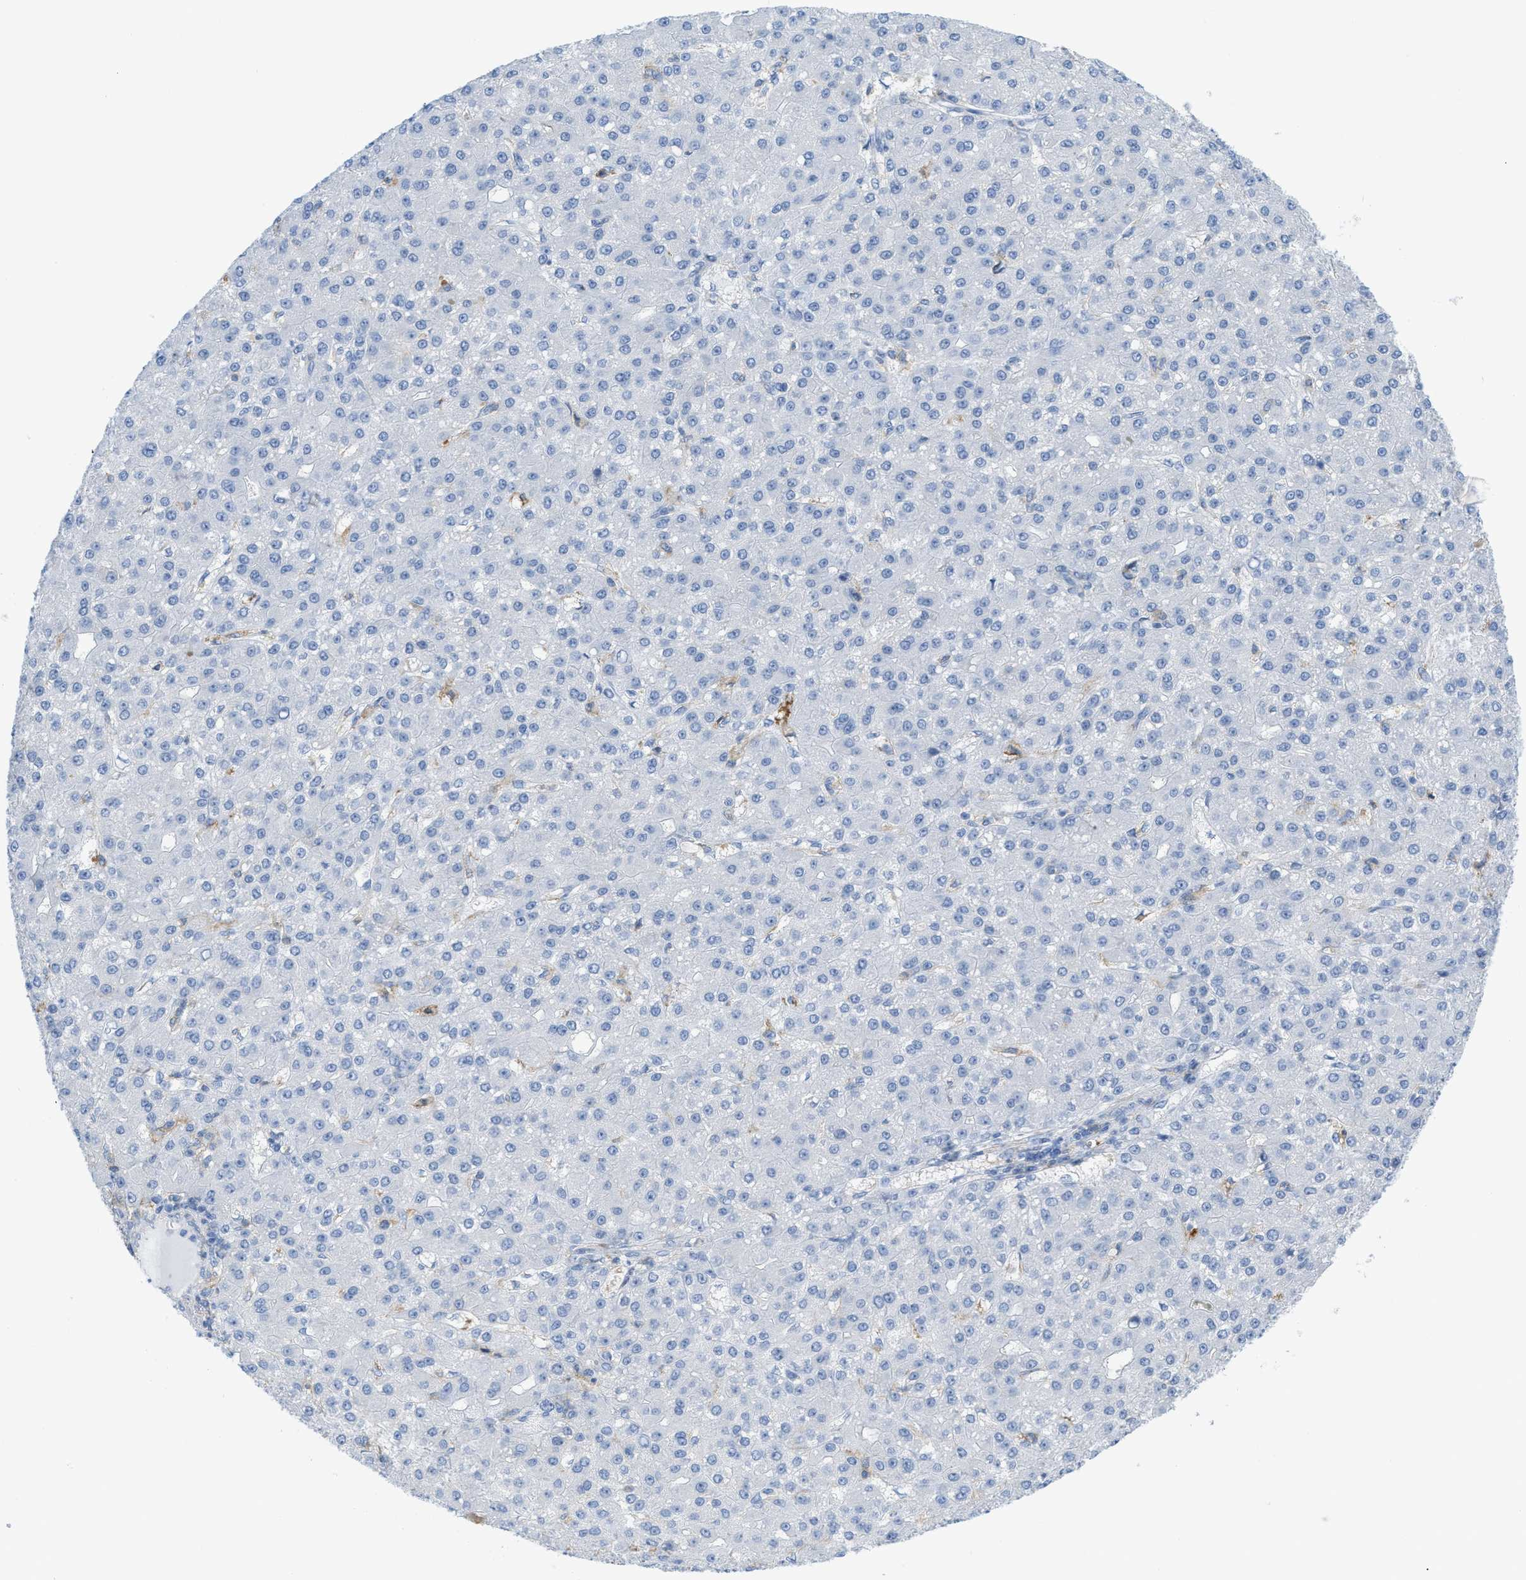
{"staining": {"intensity": "negative", "quantity": "none", "location": "none"}, "tissue": "liver cancer", "cell_type": "Tumor cells", "image_type": "cancer", "snomed": [{"axis": "morphology", "description": "Carcinoma, Hepatocellular, NOS"}, {"axis": "topography", "description": "Liver"}], "caption": "A photomicrograph of liver hepatocellular carcinoma stained for a protein displays no brown staining in tumor cells. (Stains: DAB (3,3'-diaminobenzidine) IHC with hematoxylin counter stain, Microscopy: brightfield microscopy at high magnification).", "gene": "SLC3A2", "patient": {"sex": "male", "age": 67}}